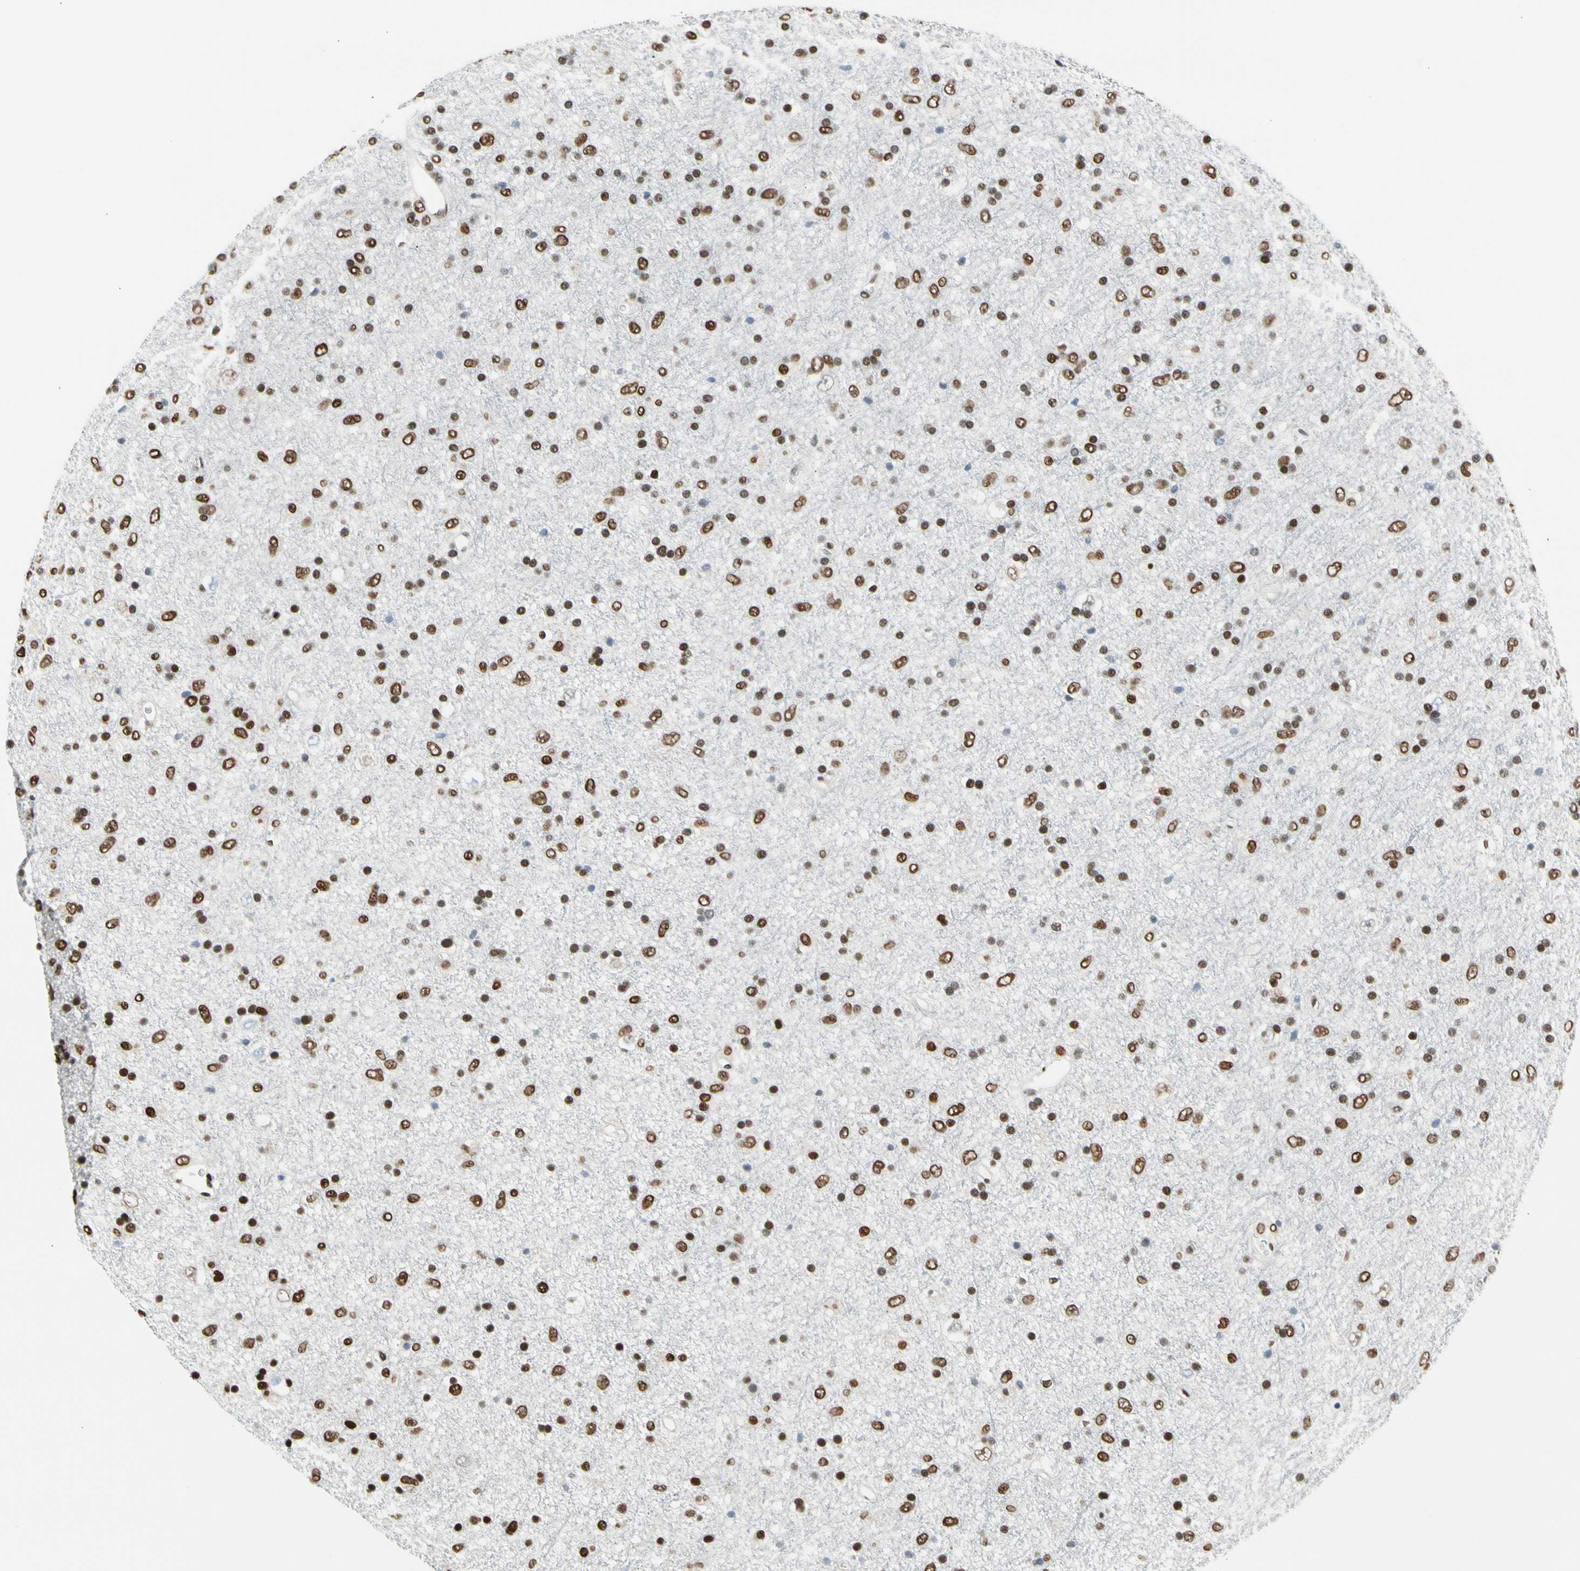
{"staining": {"intensity": "strong", "quantity": ">75%", "location": "nuclear"}, "tissue": "glioma", "cell_type": "Tumor cells", "image_type": "cancer", "snomed": [{"axis": "morphology", "description": "Glioma, malignant, Low grade"}, {"axis": "topography", "description": "Brain"}], "caption": "Glioma tissue shows strong nuclear positivity in about >75% of tumor cells, visualized by immunohistochemistry. Ihc stains the protein in brown and the nuclei are stained blue.", "gene": "NFIA", "patient": {"sex": "male", "age": 77}}